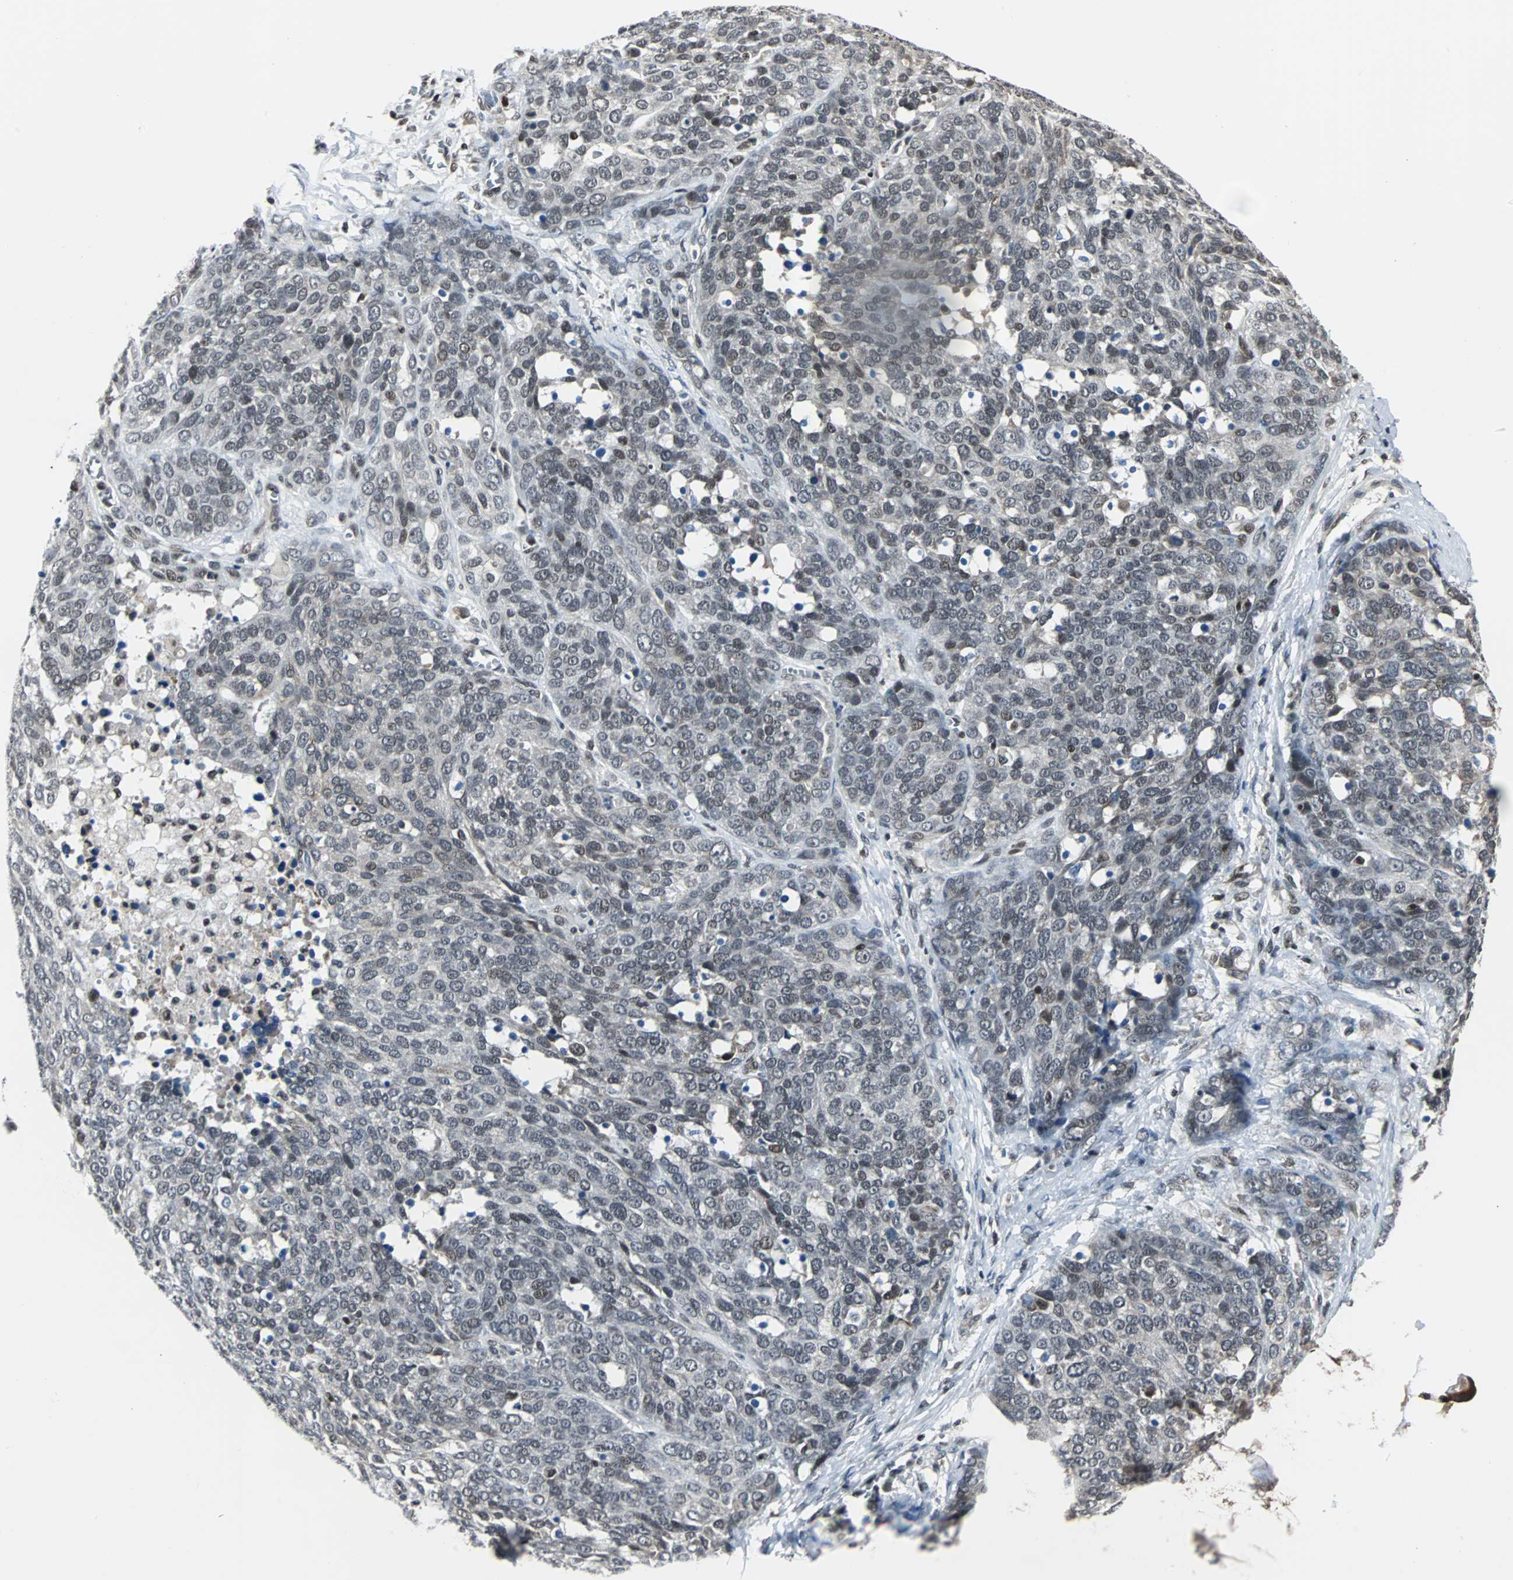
{"staining": {"intensity": "weak", "quantity": ">75%", "location": "nuclear"}, "tissue": "ovarian cancer", "cell_type": "Tumor cells", "image_type": "cancer", "snomed": [{"axis": "morphology", "description": "Cystadenocarcinoma, serous, NOS"}, {"axis": "topography", "description": "Ovary"}], "caption": "Weak nuclear staining is seen in about >75% of tumor cells in ovarian cancer. (DAB = brown stain, brightfield microscopy at high magnification).", "gene": "TERF2IP", "patient": {"sex": "female", "age": 44}}